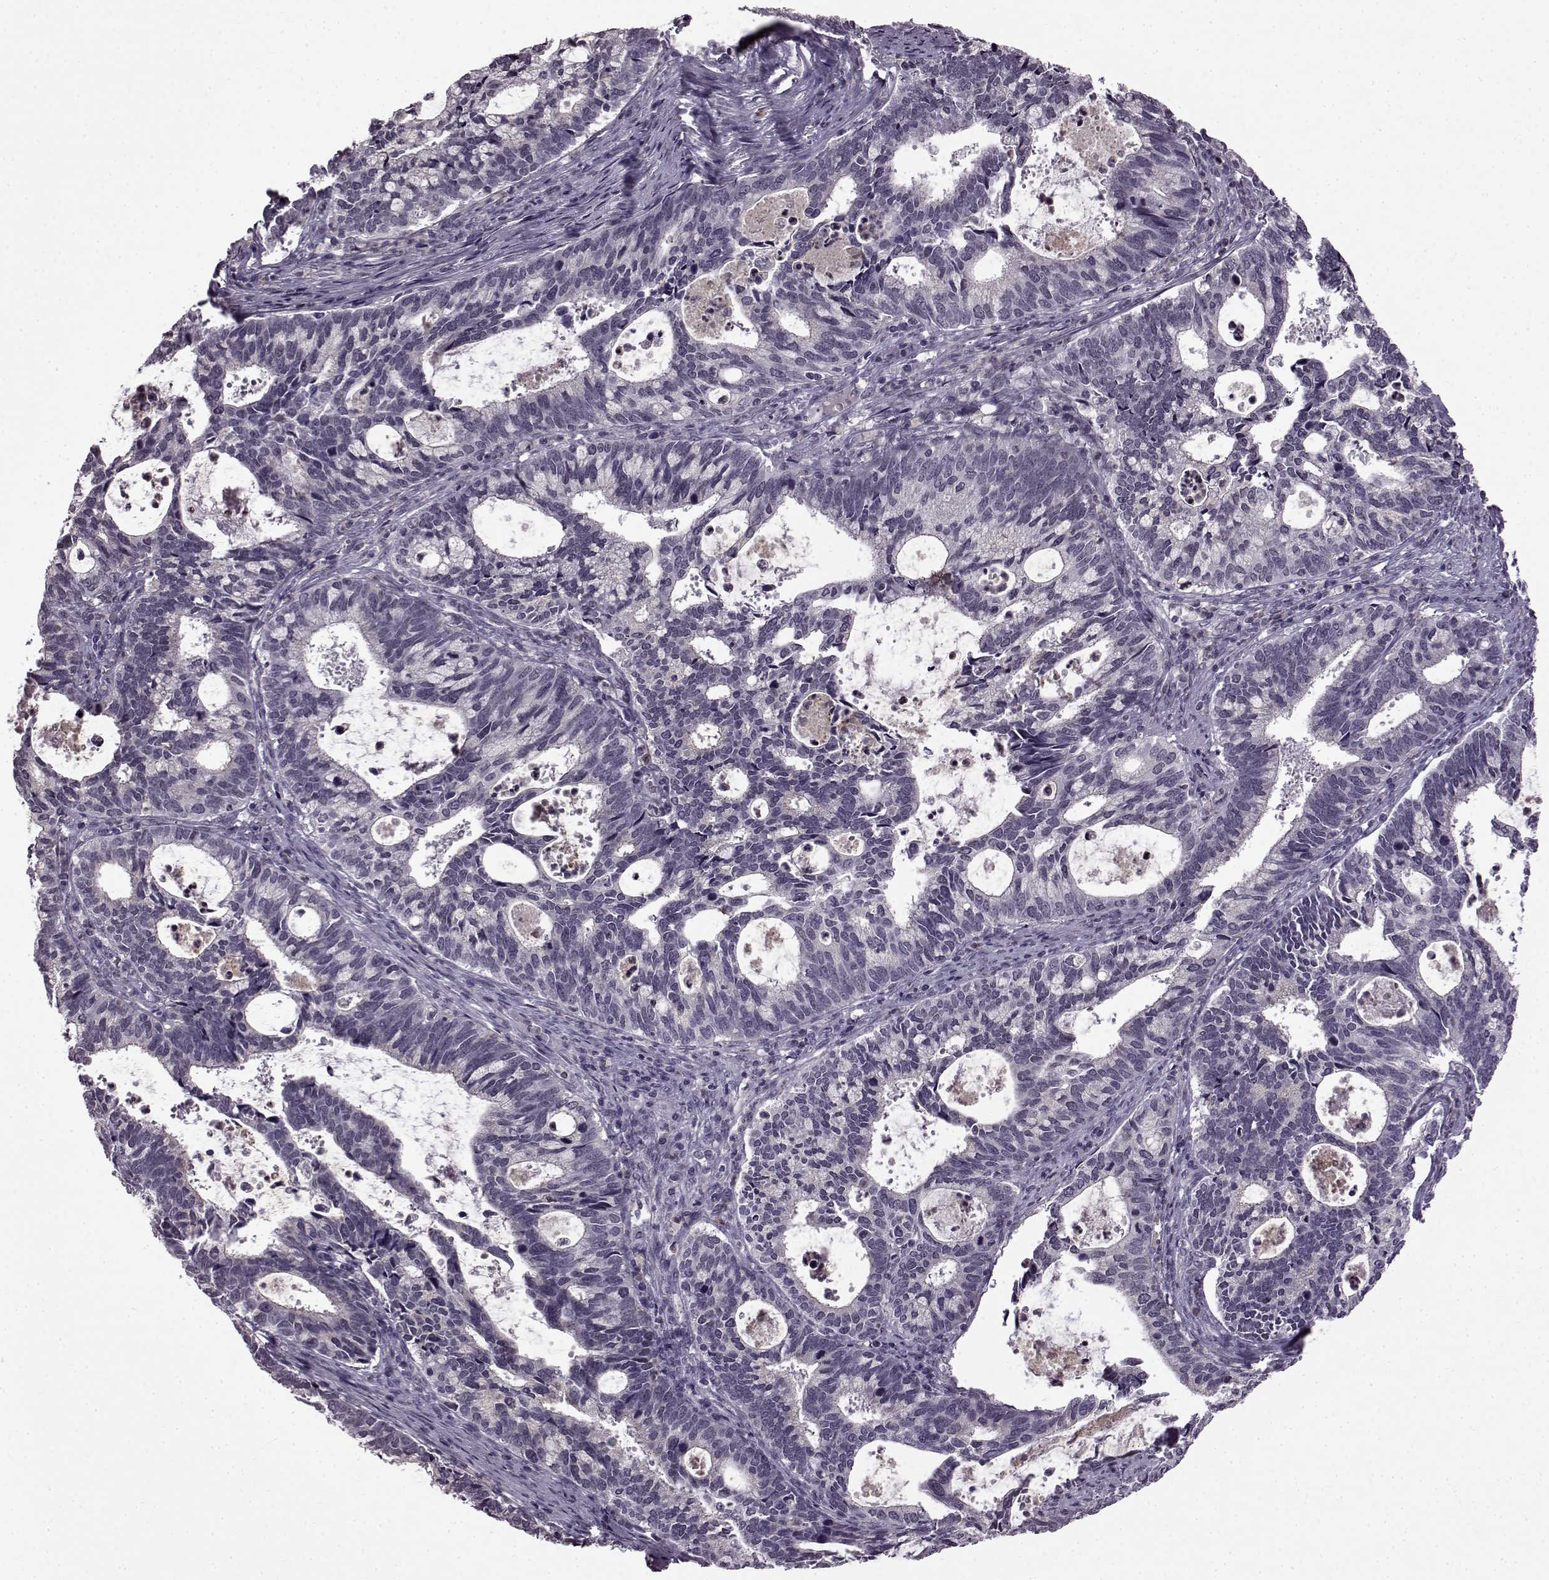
{"staining": {"intensity": "negative", "quantity": "none", "location": "none"}, "tissue": "cervical cancer", "cell_type": "Tumor cells", "image_type": "cancer", "snomed": [{"axis": "morphology", "description": "Adenocarcinoma, NOS"}, {"axis": "topography", "description": "Cervix"}], "caption": "DAB (3,3'-diaminobenzidine) immunohistochemical staining of cervical adenocarcinoma displays no significant staining in tumor cells. (Immunohistochemistry, brightfield microscopy, high magnification).", "gene": "SLC28A2", "patient": {"sex": "female", "age": 42}}